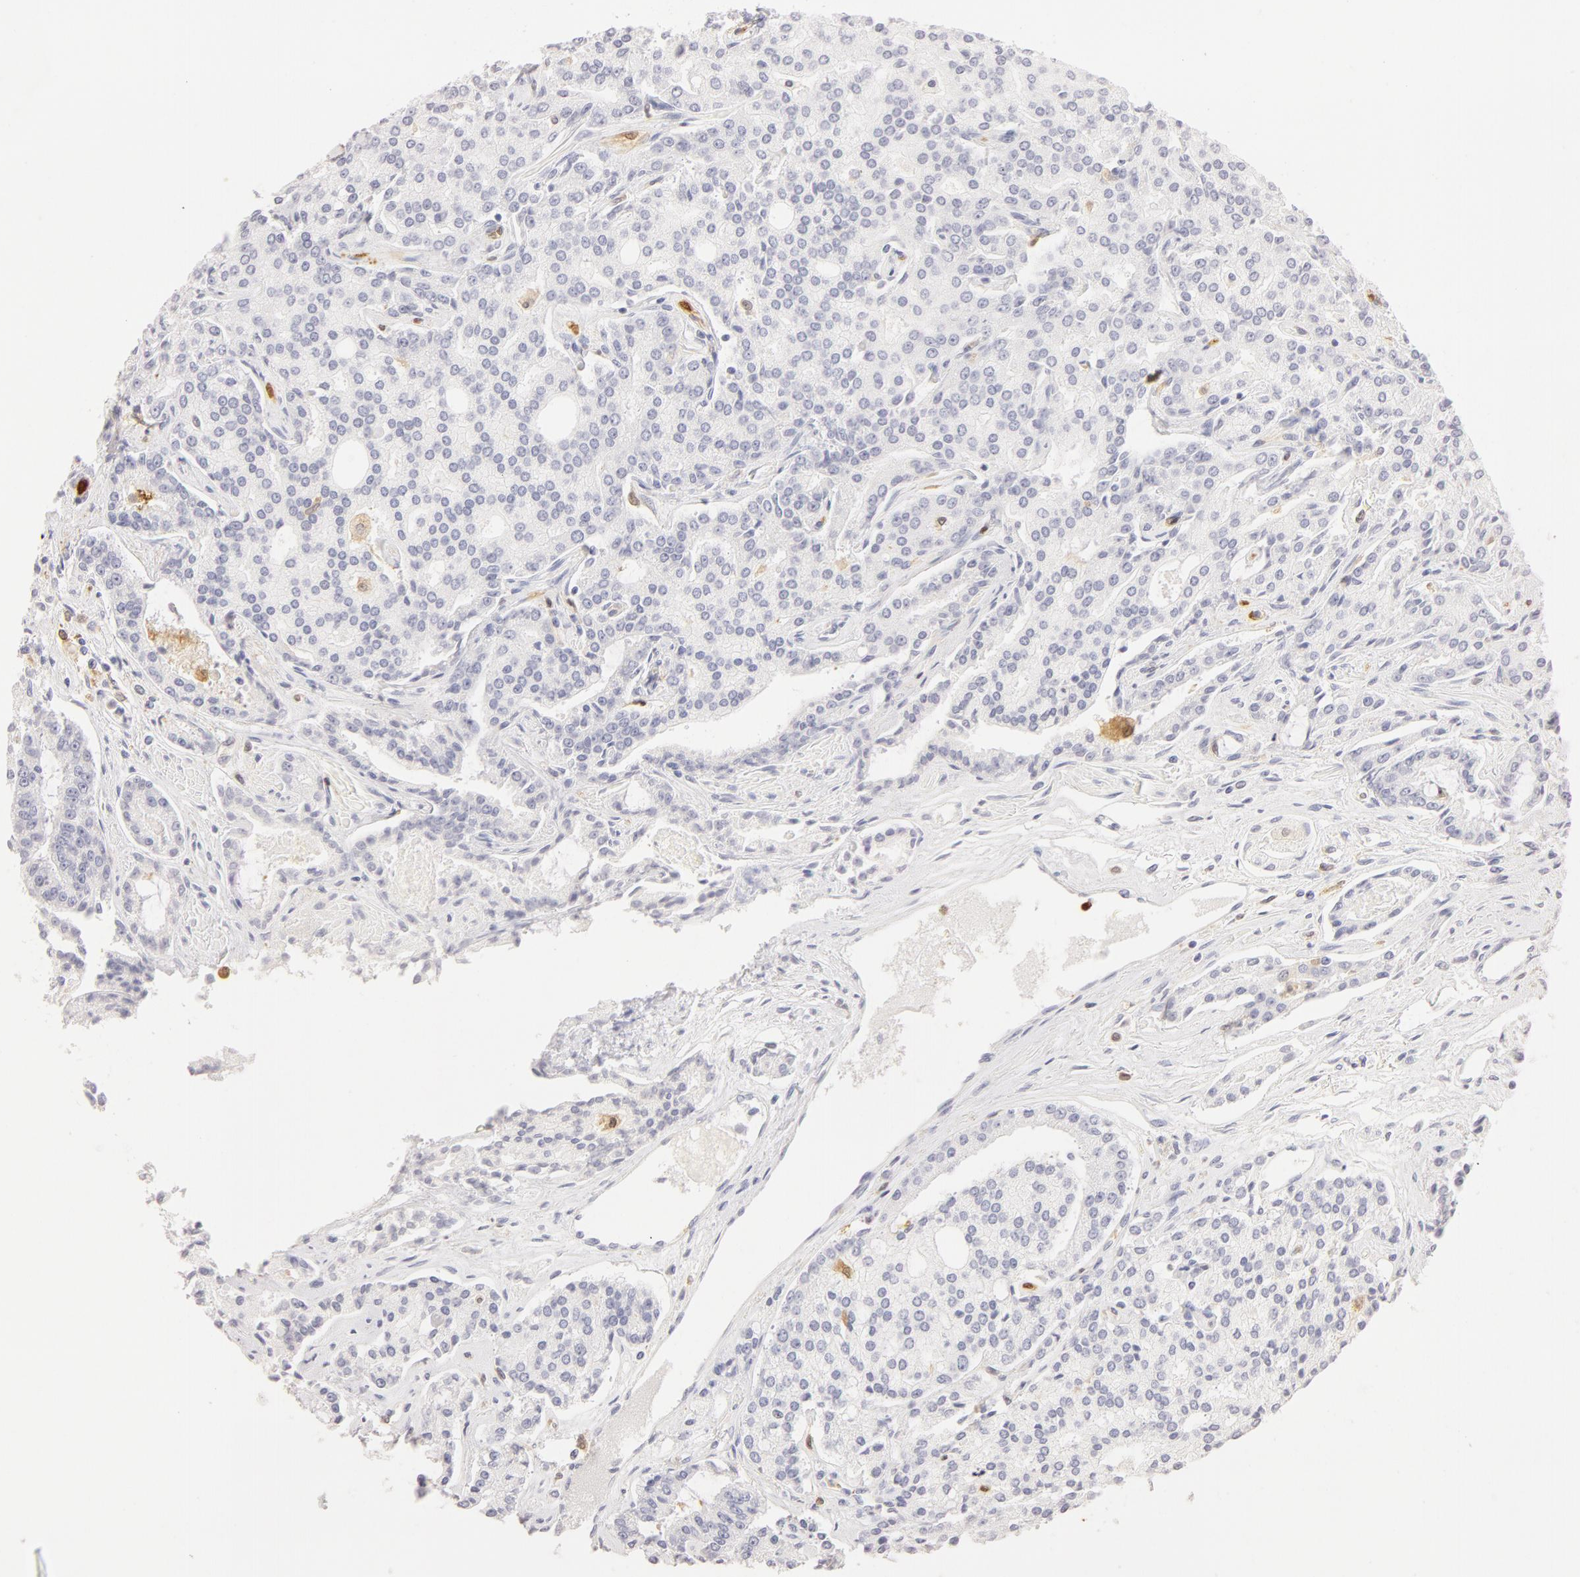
{"staining": {"intensity": "negative", "quantity": "none", "location": "none"}, "tissue": "prostate cancer", "cell_type": "Tumor cells", "image_type": "cancer", "snomed": [{"axis": "morphology", "description": "Adenocarcinoma, Medium grade"}, {"axis": "topography", "description": "Prostate"}], "caption": "This is an immunohistochemistry micrograph of human prostate cancer (adenocarcinoma (medium-grade)). There is no positivity in tumor cells.", "gene": "CA2", "patient": {"sex": "male", "age": 72}}